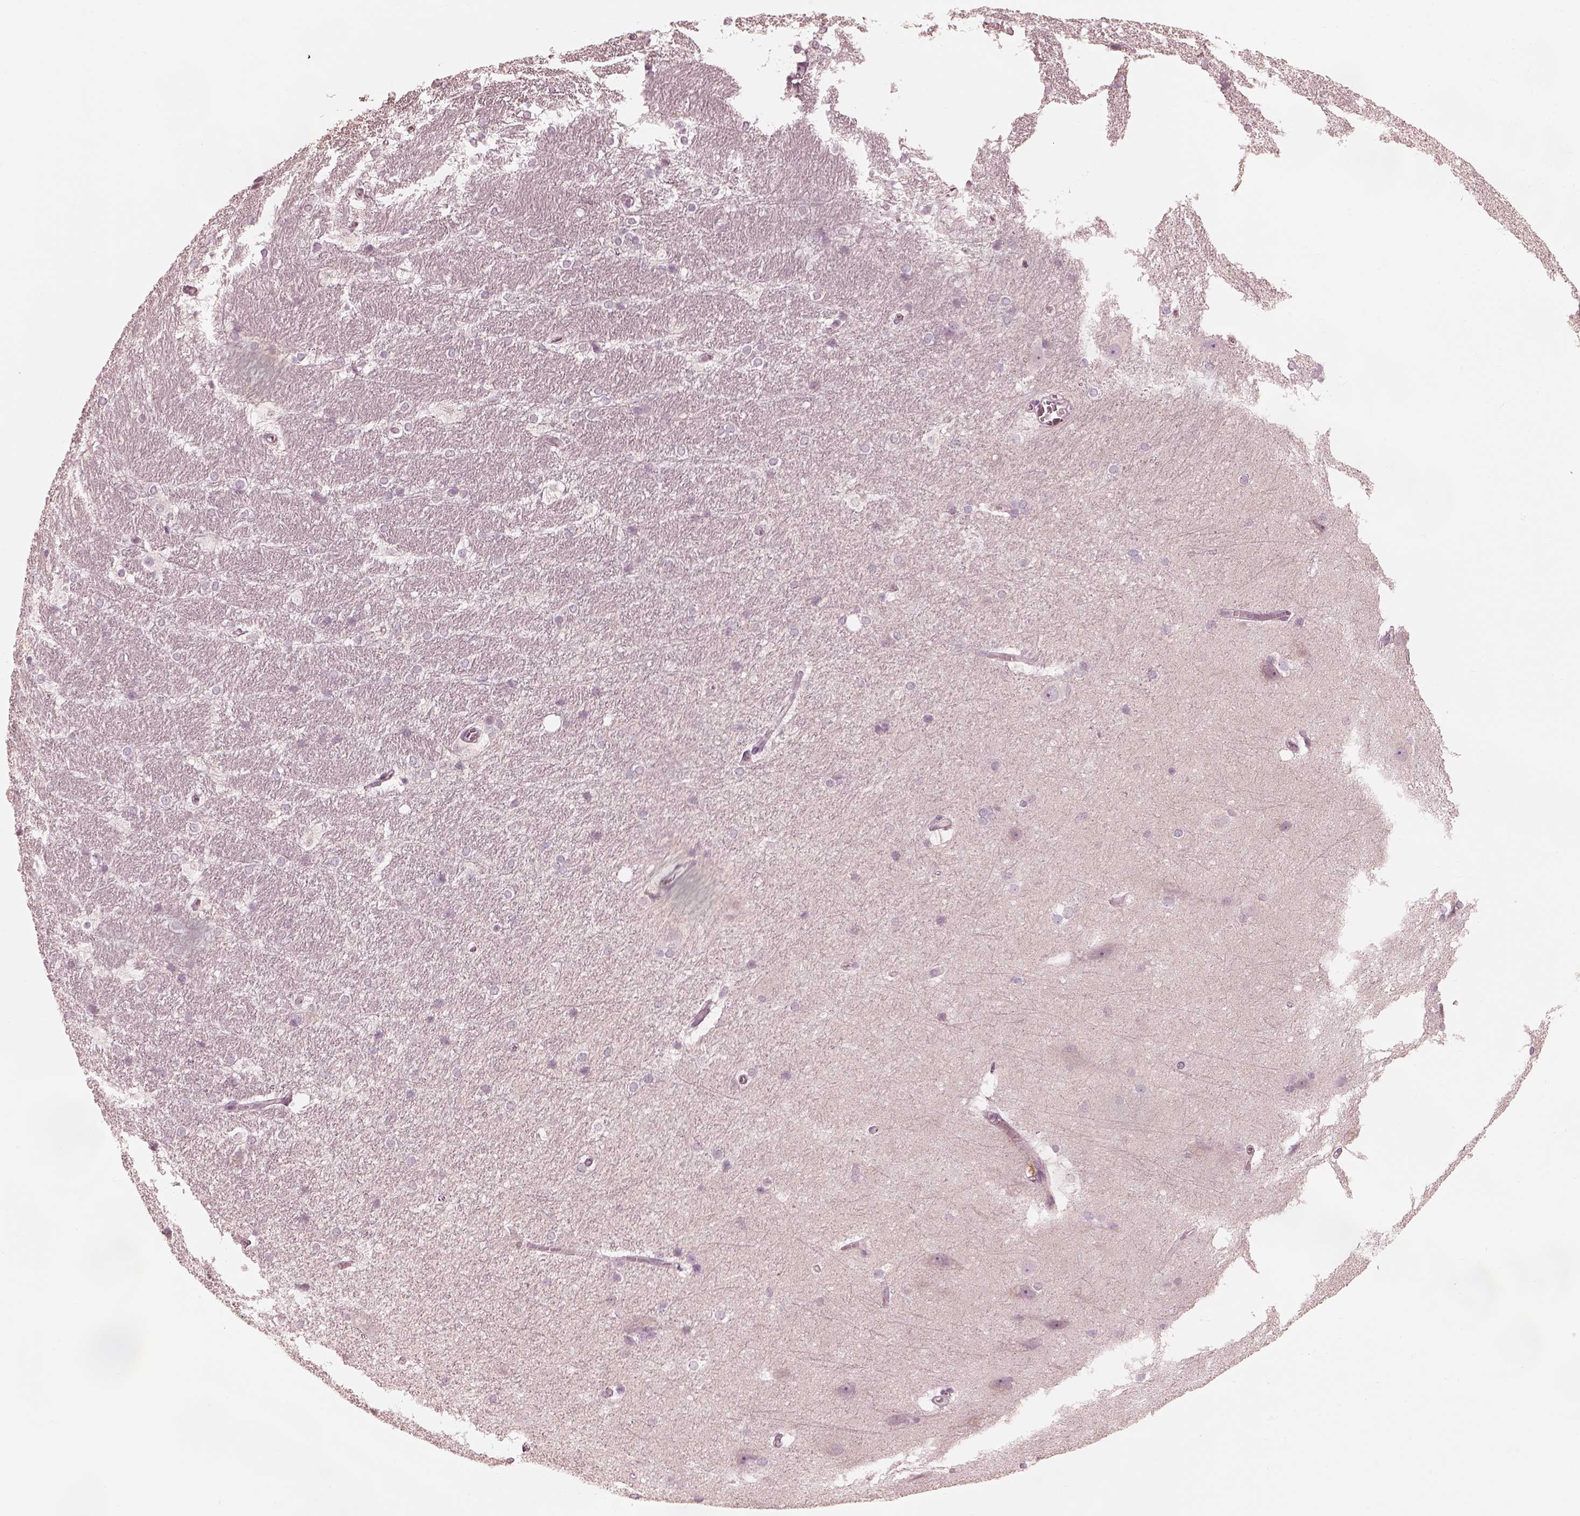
{"staining": {"intensity": "negative", "quantity": "none", "location": "none"}, "tissue": "hippocampus", "cell_type": "Glial cells", "image_type": "normal", "snomed": [{"axis": "morphology", "description": "Normal tissue, NOS"}, {"axis": "topography", "description": "Cerebral cortex"}, {"axis": "topography", "description": "Hippocampus"}], "caption": "Human hippocampus stained for a protein using immunohistochemistry reveals no expression in glial cells.", "gene": "ANKLE1", "patient": {"sex": "female", "age": 19}}